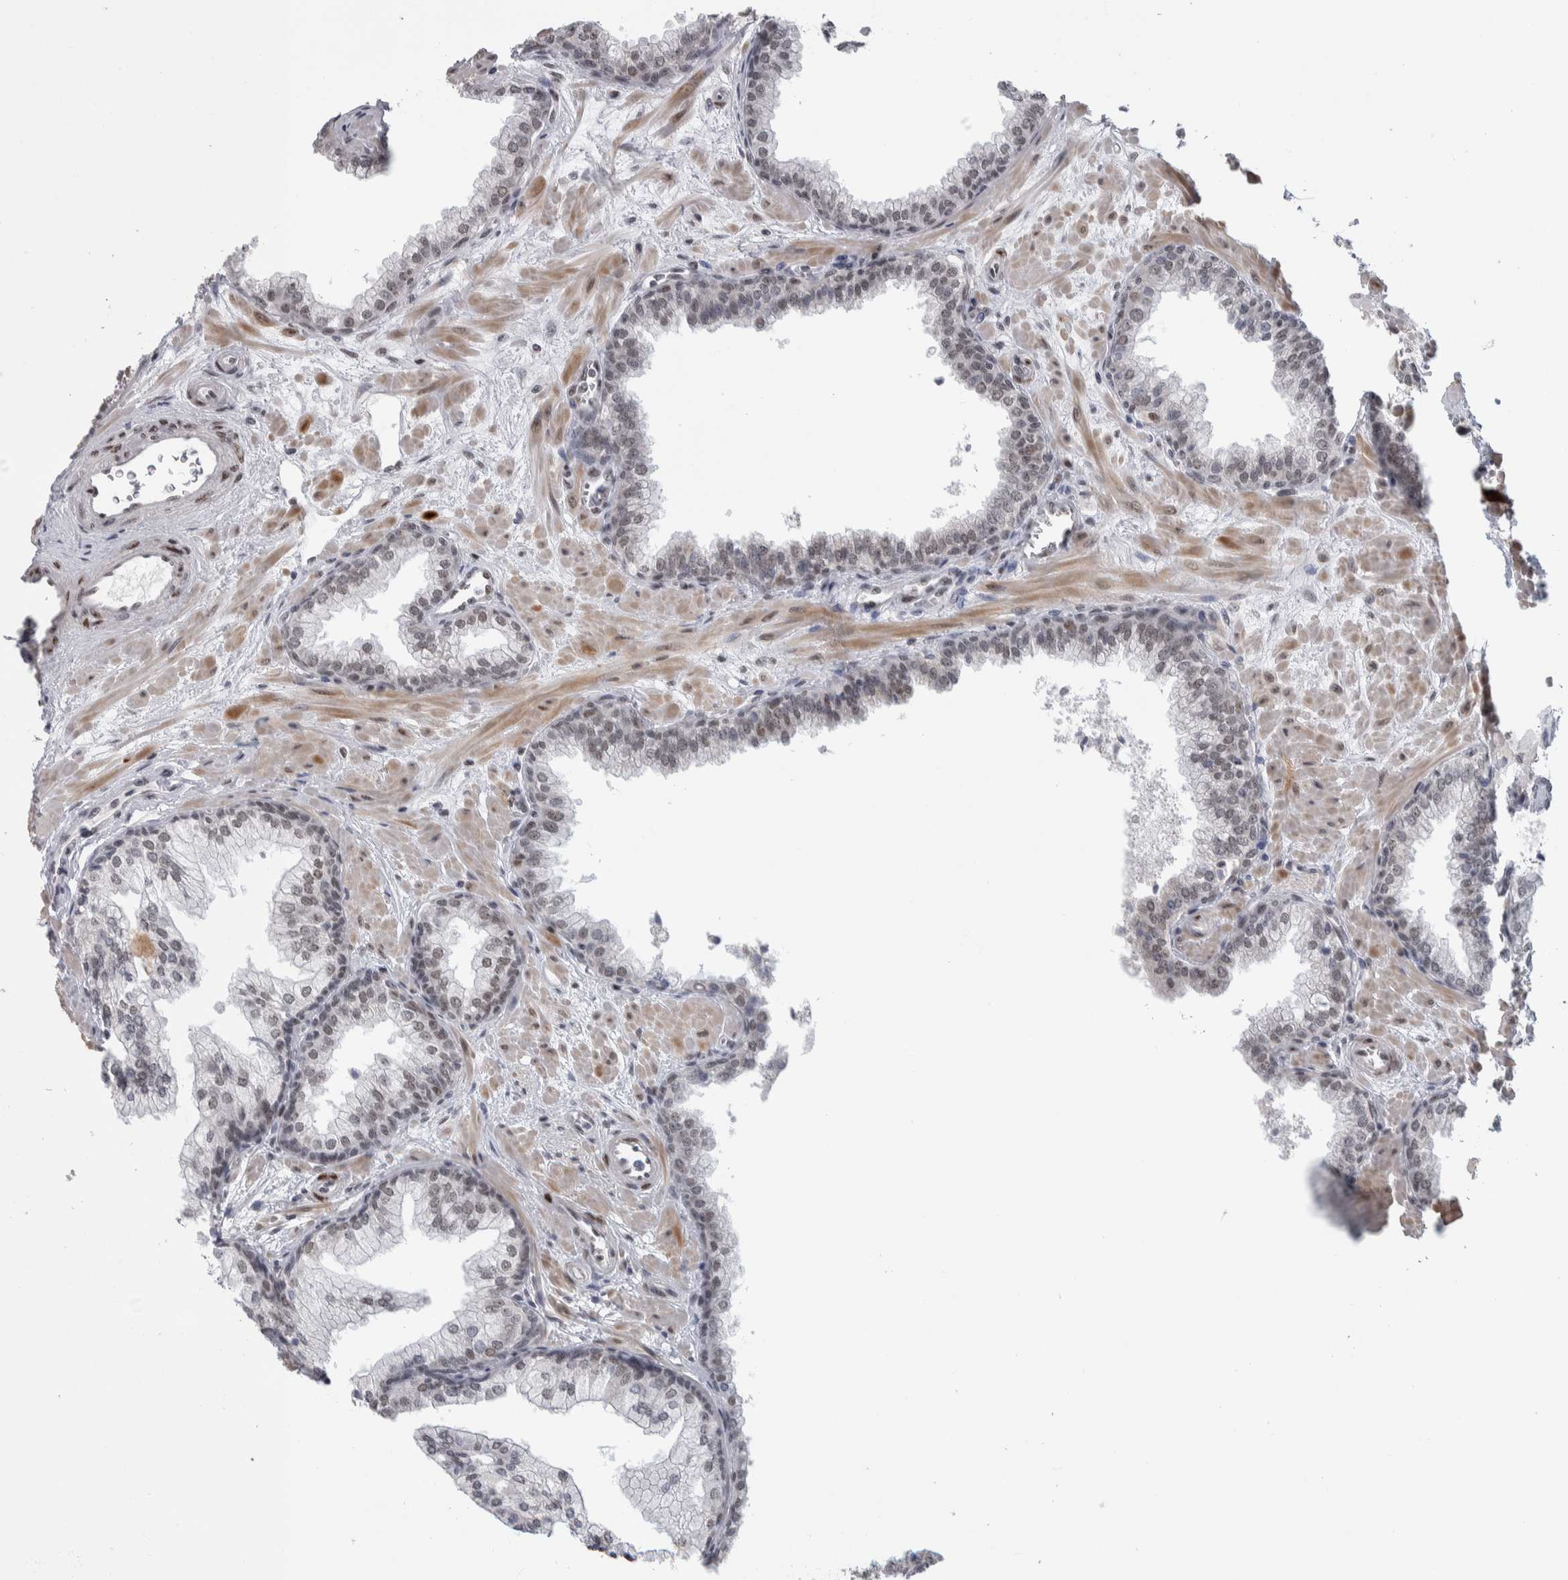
{"staining": {"intensity": "weak", "quantity": "<25%", "location": "nuclear"}, "tissue": "prostate", "cell_type": "Glandular cells", "image_type": "normal", "snomed": [{"axis": "morphology", "description": "Normal tissue, NOS"}, {"axis": "morphology", "description": "Urothelial carcinoma, Low grade"}, {"axis": "topography", "description": "Urinary bladder"}, {"axis": "topography", "description": "Prostate"}], "caption": "This is an IHC photomicrograph of unremarkable prostate. There is no expression in glandular cells.", "gene": "HEXIM2", "patient": {"sex": "male", "age": 60}}